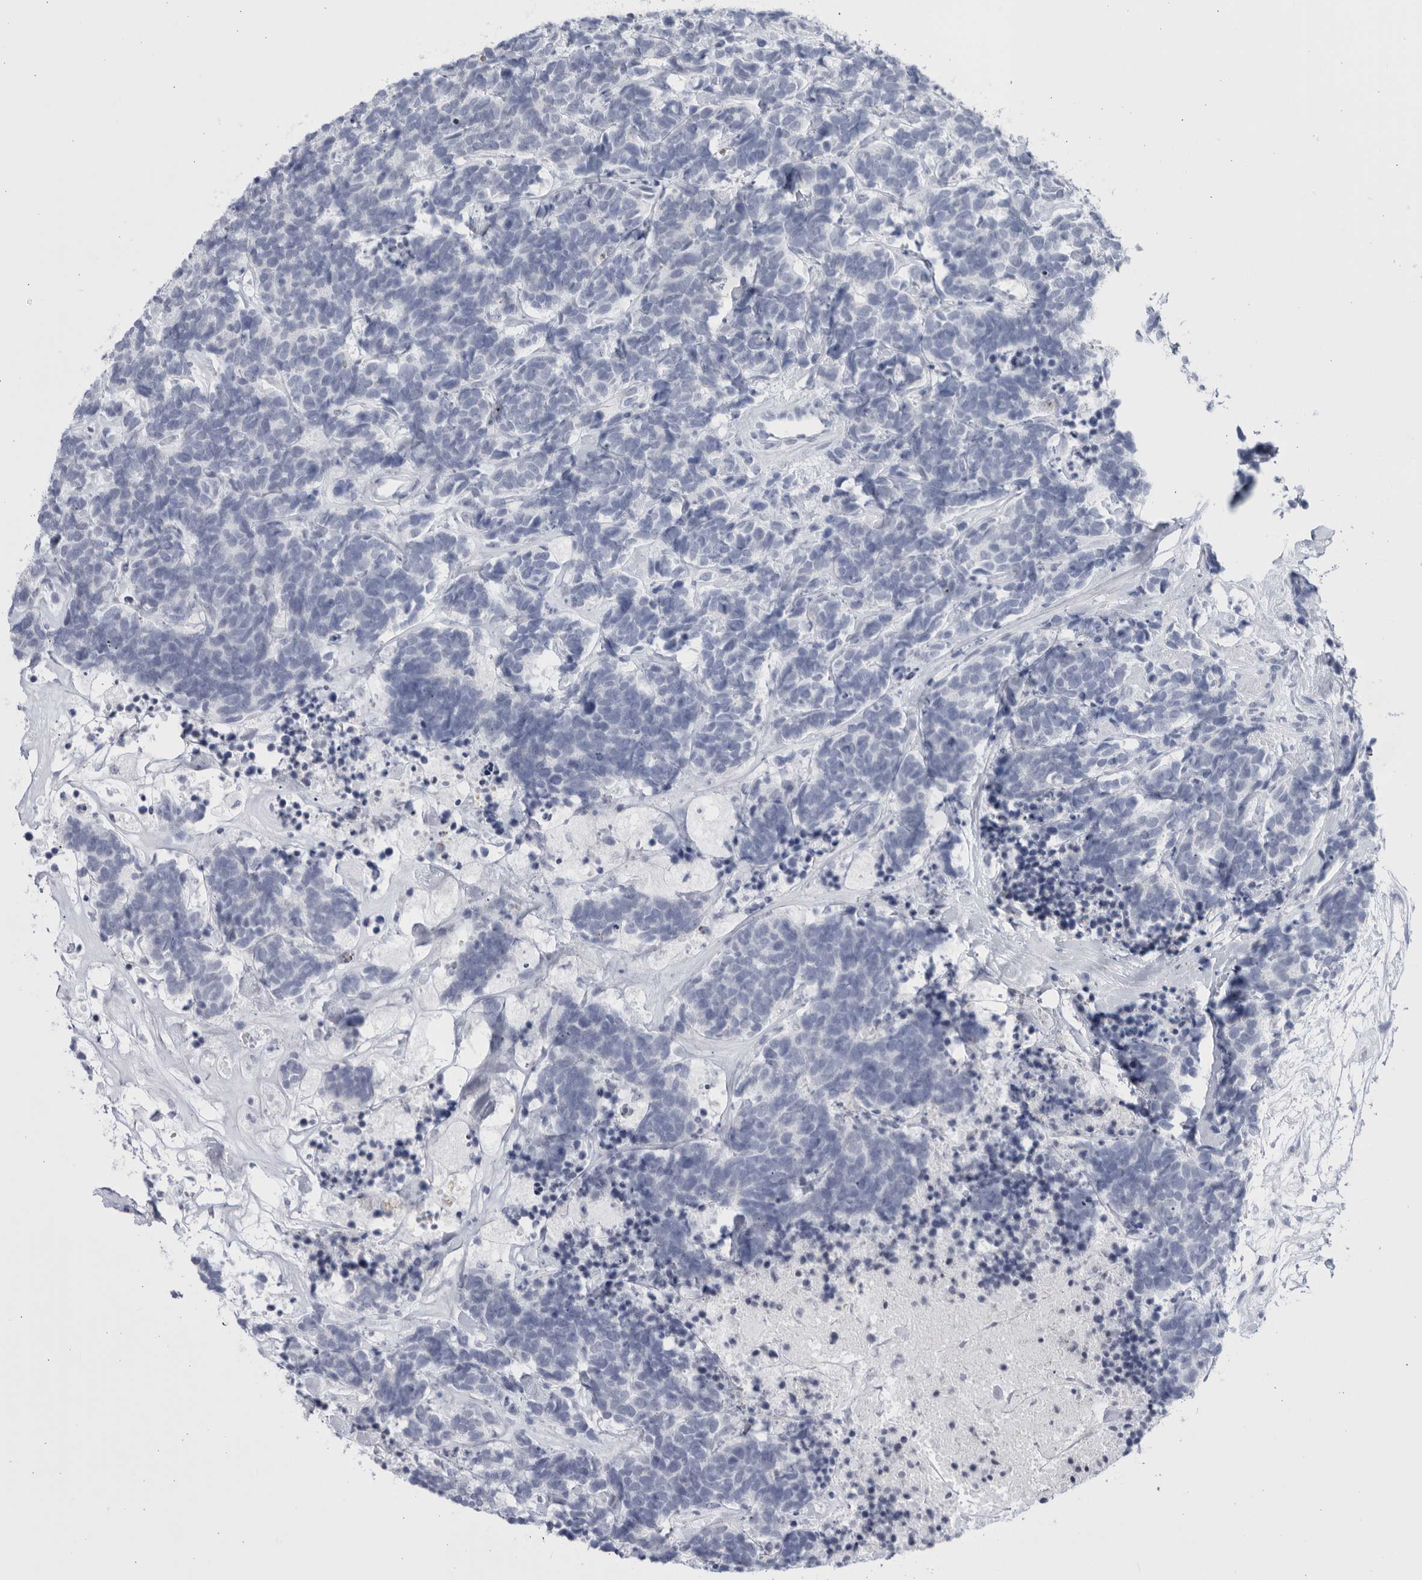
{"staining": {"intensity": "negative", "quantity": "none", "location": "none"}, "tissue": "carcinoid", "cell_type": "Tumor cells", "image_type": "cancer", "snomed": [{"axis": "morphology", "description": "Carcinoma, NOS"}, {"axis": "morphology", "description": "Carcinoid, malignant, NOS"}, {"axis": "topography", "description": "Urinary bladder"}], "caption": "Tumor cells show no significant positivity in carcinoma.", "gene": "CCDC181", "patient": {"sex": "male", "age": 57}}